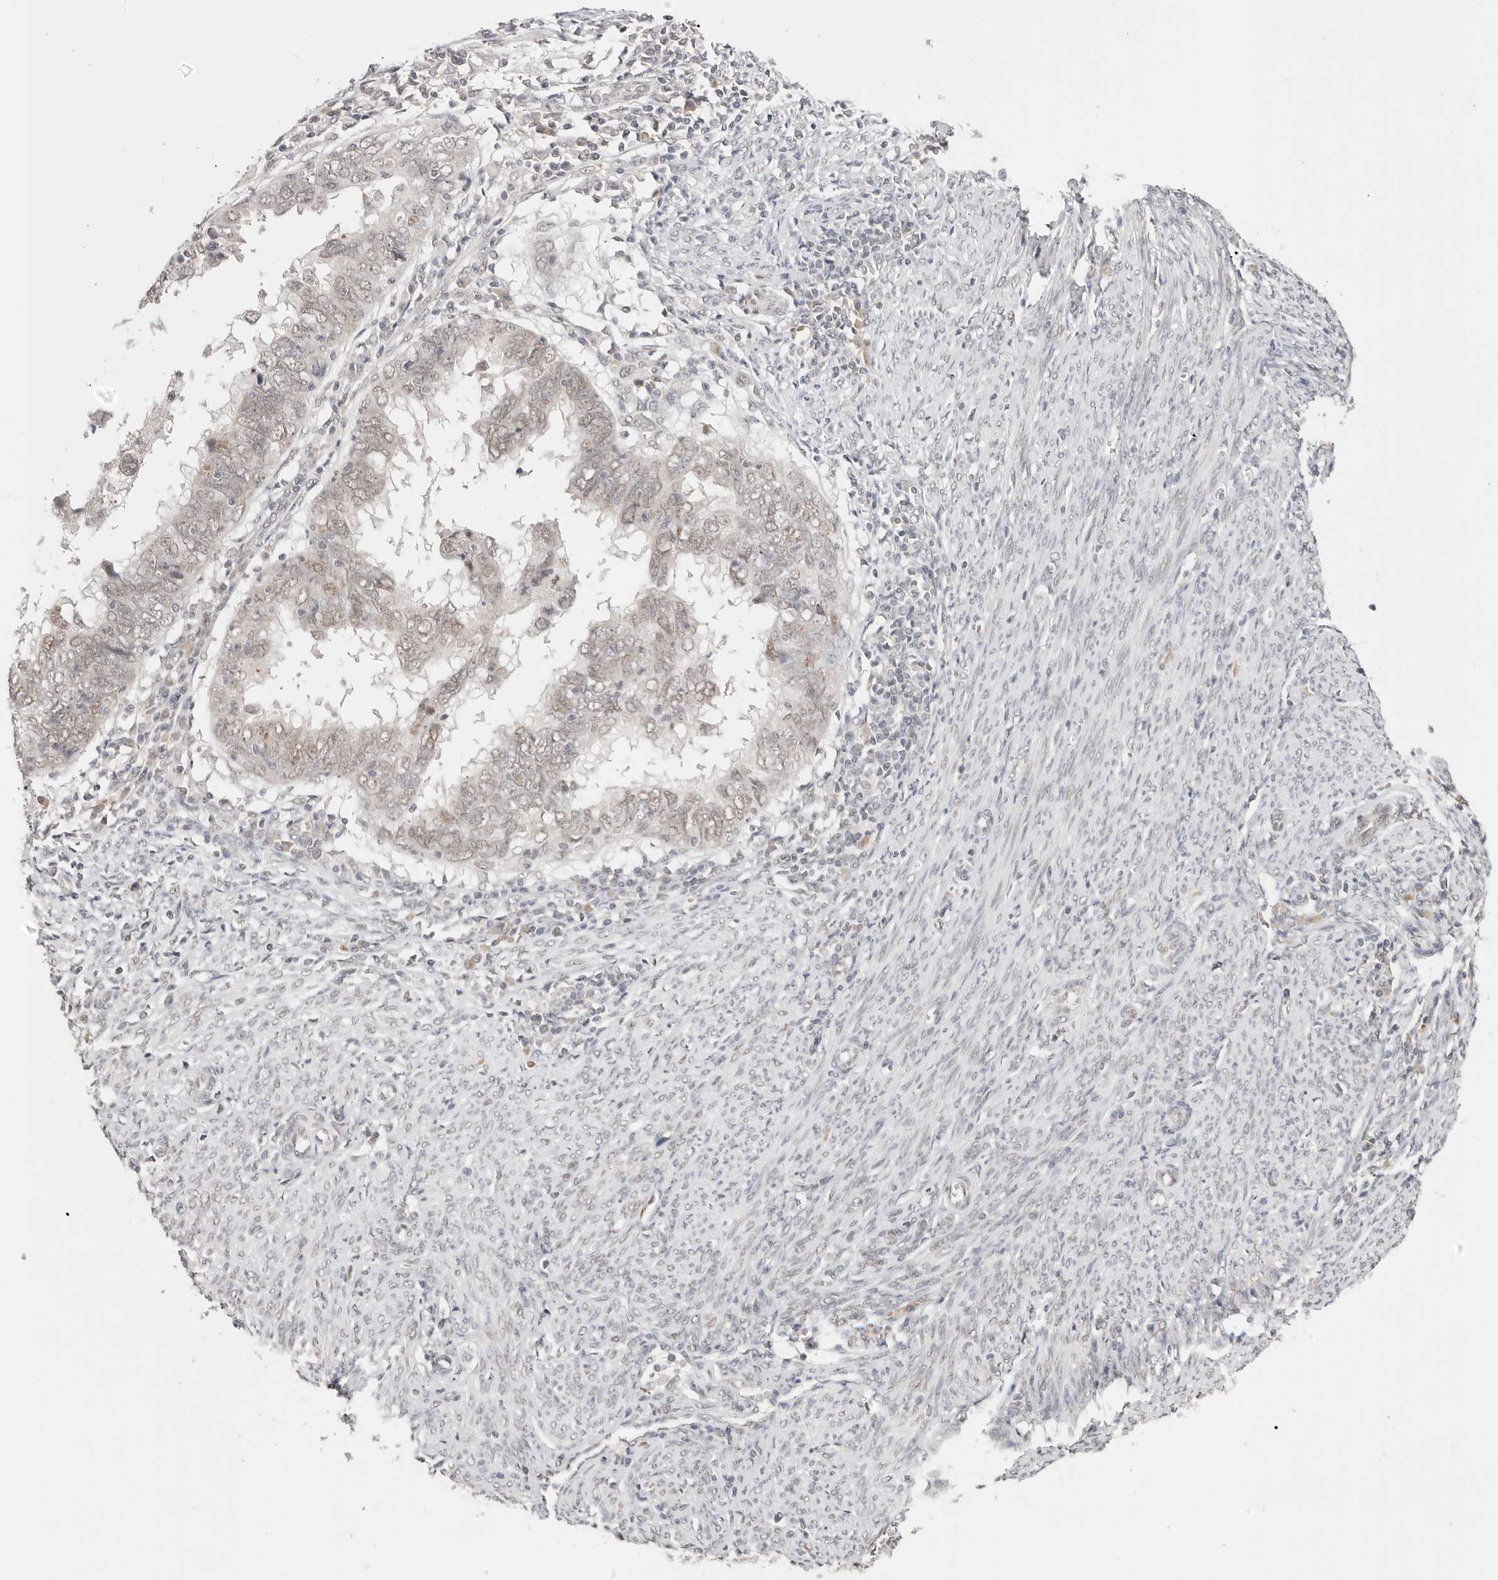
{"staining": {"intensity": "weak", "quantity": ">75%", "location": "nuclear"}, "tissue": "endometrial cancer", "cell_type": "Tumor cells", "image_type": "cancer", "snomed": [{"axis": "morphology", "description": "Adenocarcinoma, NOS"}, {"axis": "topography", "description": "Uterus"}], "caption": "Adenocarcinoma (endometrial) stained with a brown dye exhibits weak nuclear positive expression in approximately >75% of tumor cells.", "gene": "RFC3", "patient": {"sex": "female", "age": 77}}